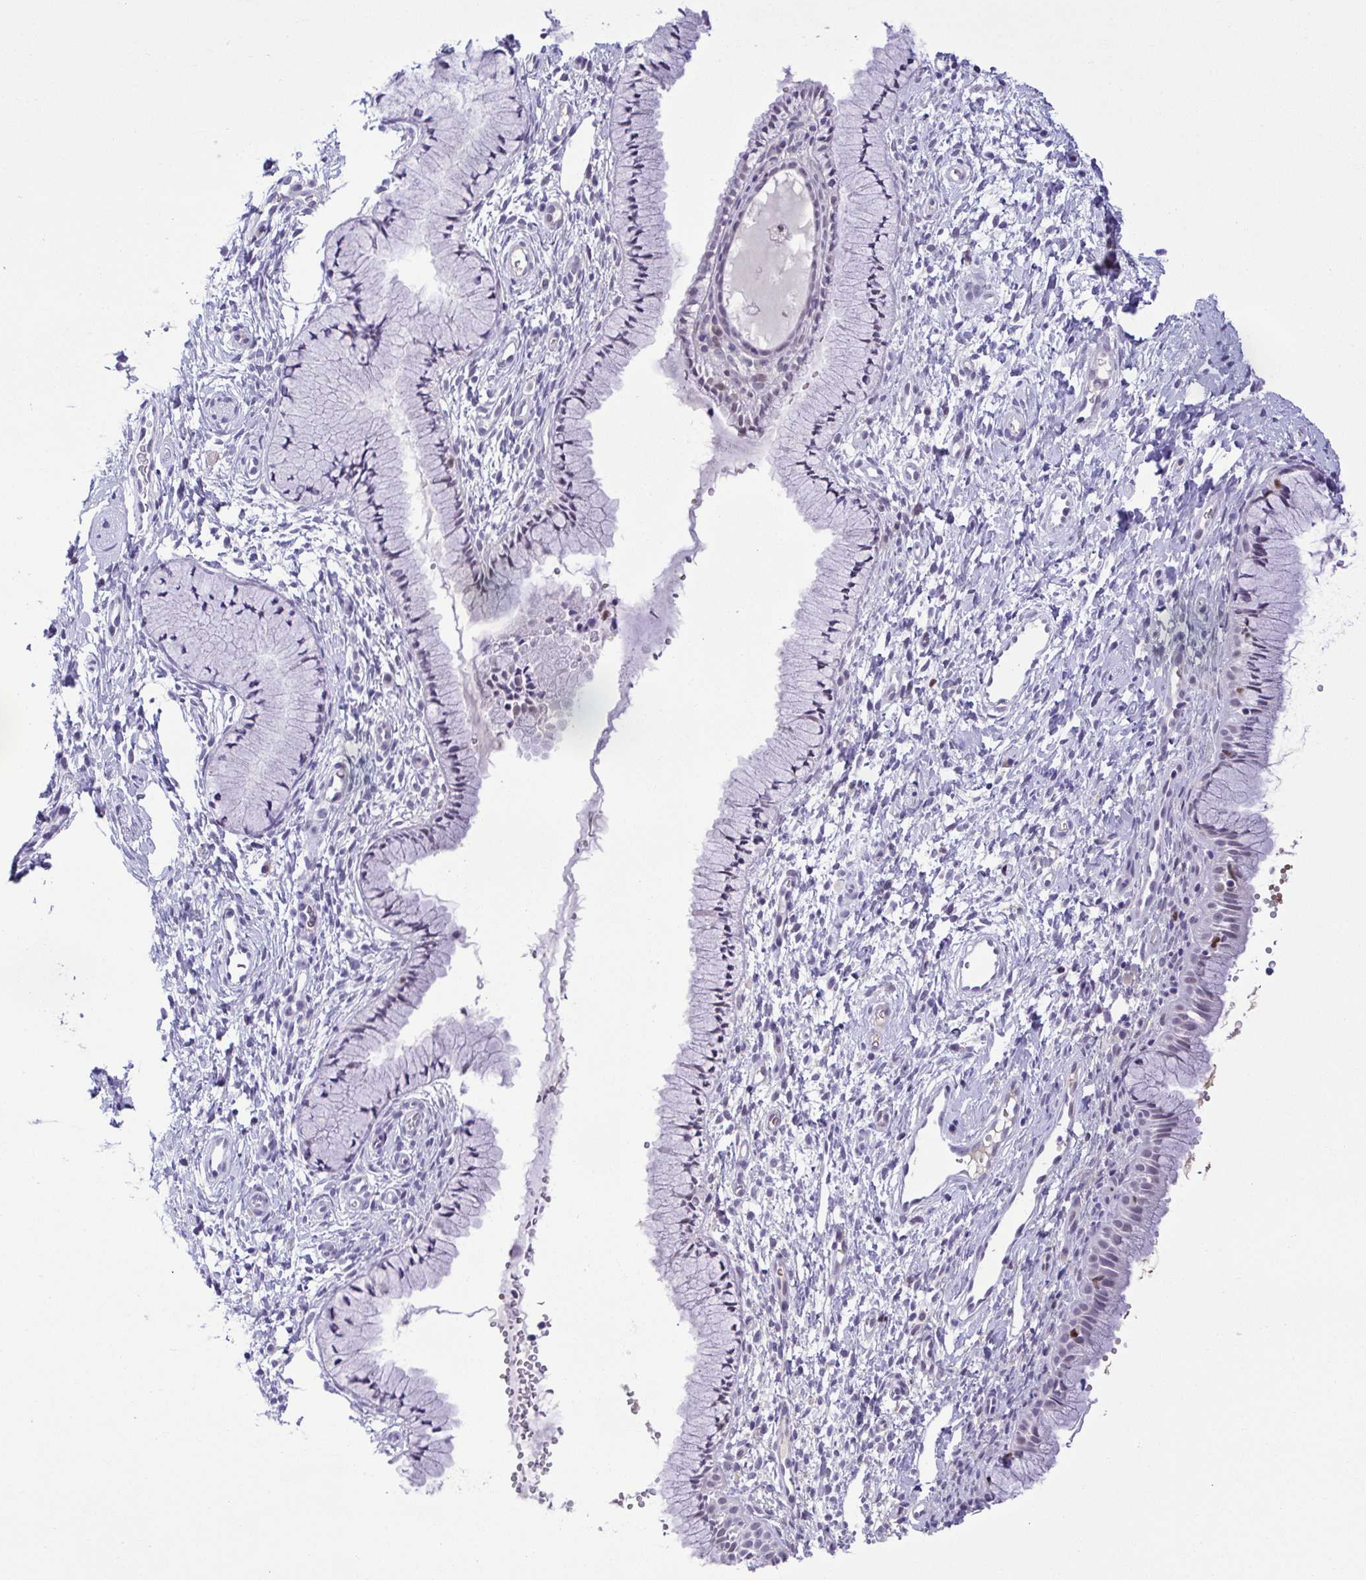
{"staining": {"intensity": "negative", "quantity": "none", "location": "none"}, "tissue": "cervix", "cell_type": "Glandular cells", "image_type": "normal", "snomed": [{"axis": "morphology", "description": "Normal tissue, NOS"}, {"axis": "topography", "description": "Cervix"}], "caption": "Immunohistochemistry of normal cervix shows no positivity in glandular cells.", "gene": "TIPIN", "patient": {"sex": "female", "age": 36}}